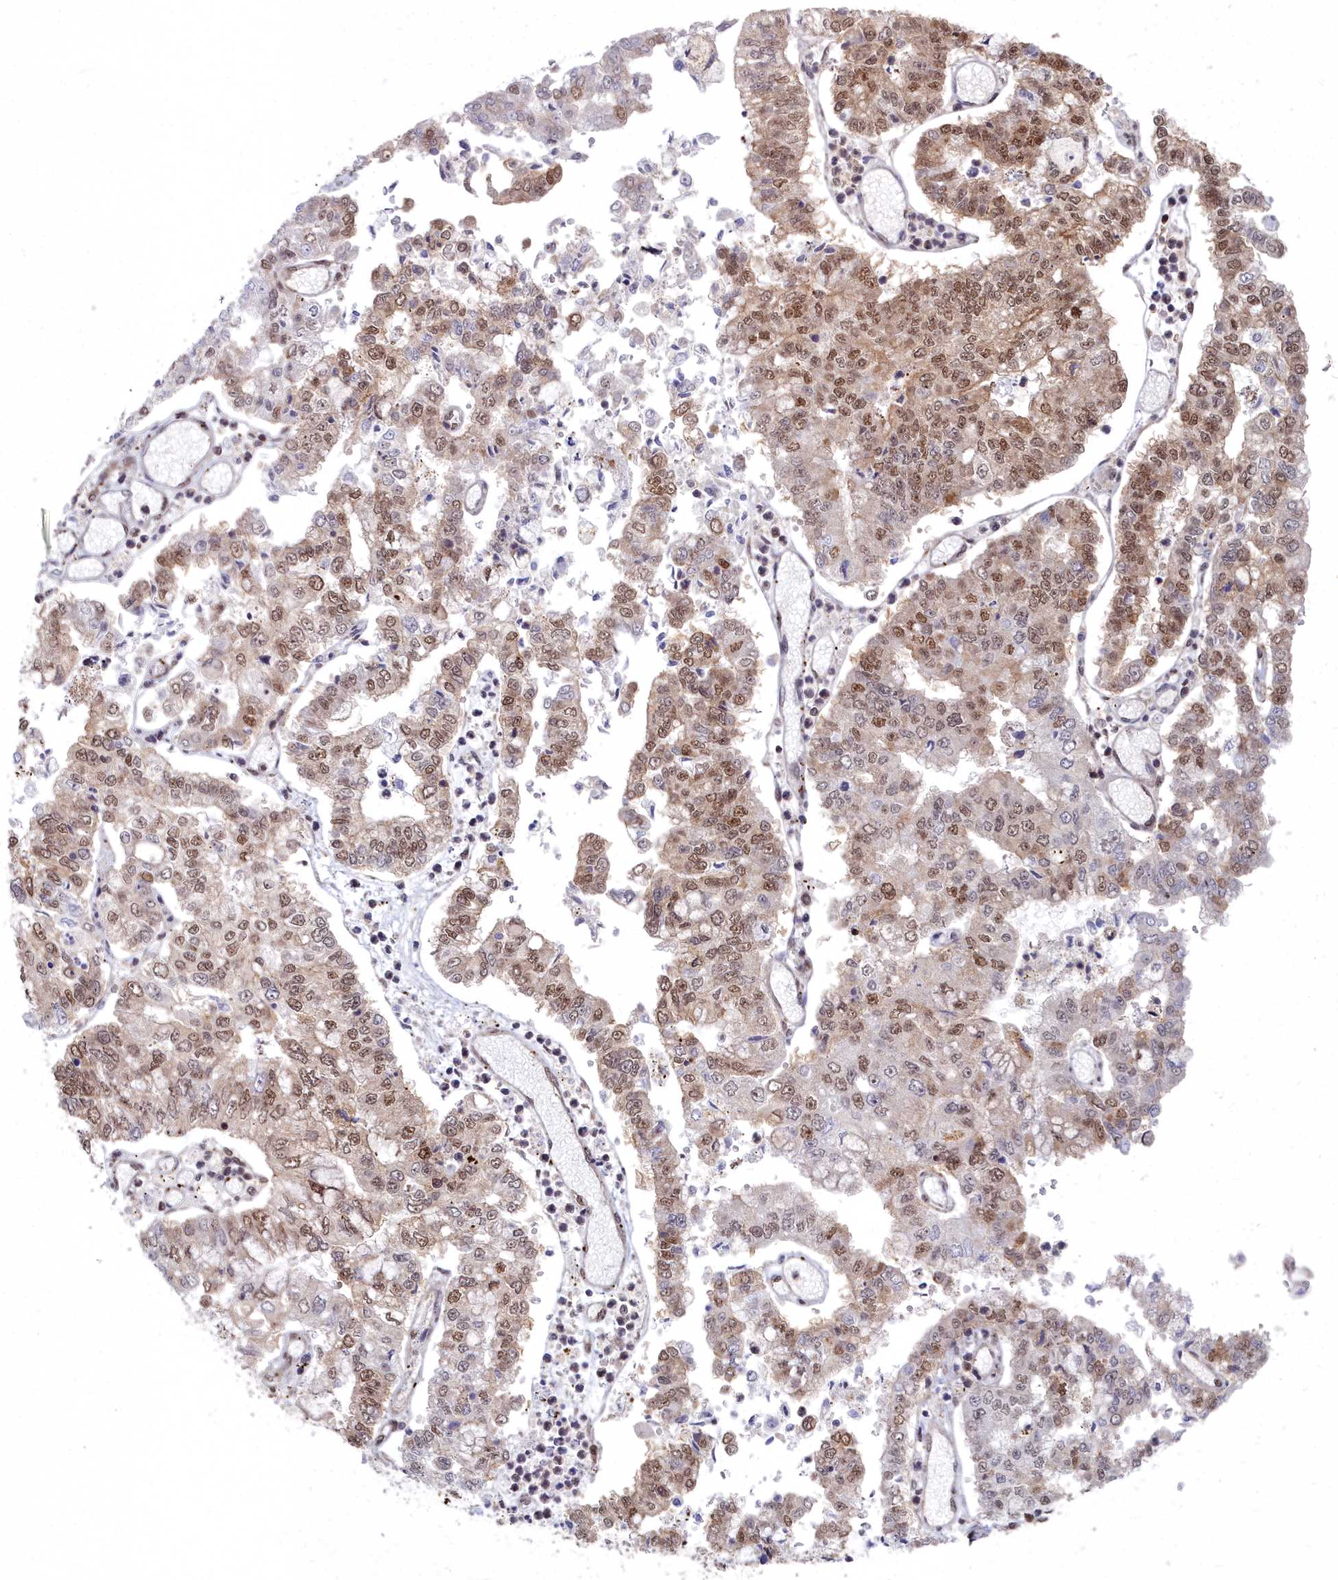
{"staining": {"intensity": "moderate", "quantity": "25%-75%", "location": "nuclear"}, "tissue": "stomach cancer", "cell_type": "Tumor cells", "image_type": "cancer", "snomed": [{"axis": "morphology", "description": "Adenocarcinoma, NOS"}, {"axis": "topography", "description": "Stomach"}], "caption": "A high-resolution image shows IHC staining of stomach cancer (adenocarcinoma), which exhibits moderate nuclear expression in approximately 25%-75% of tumor cells.", "gene": "RPS27A", "patient": {"sex": "male", "age": 76}}